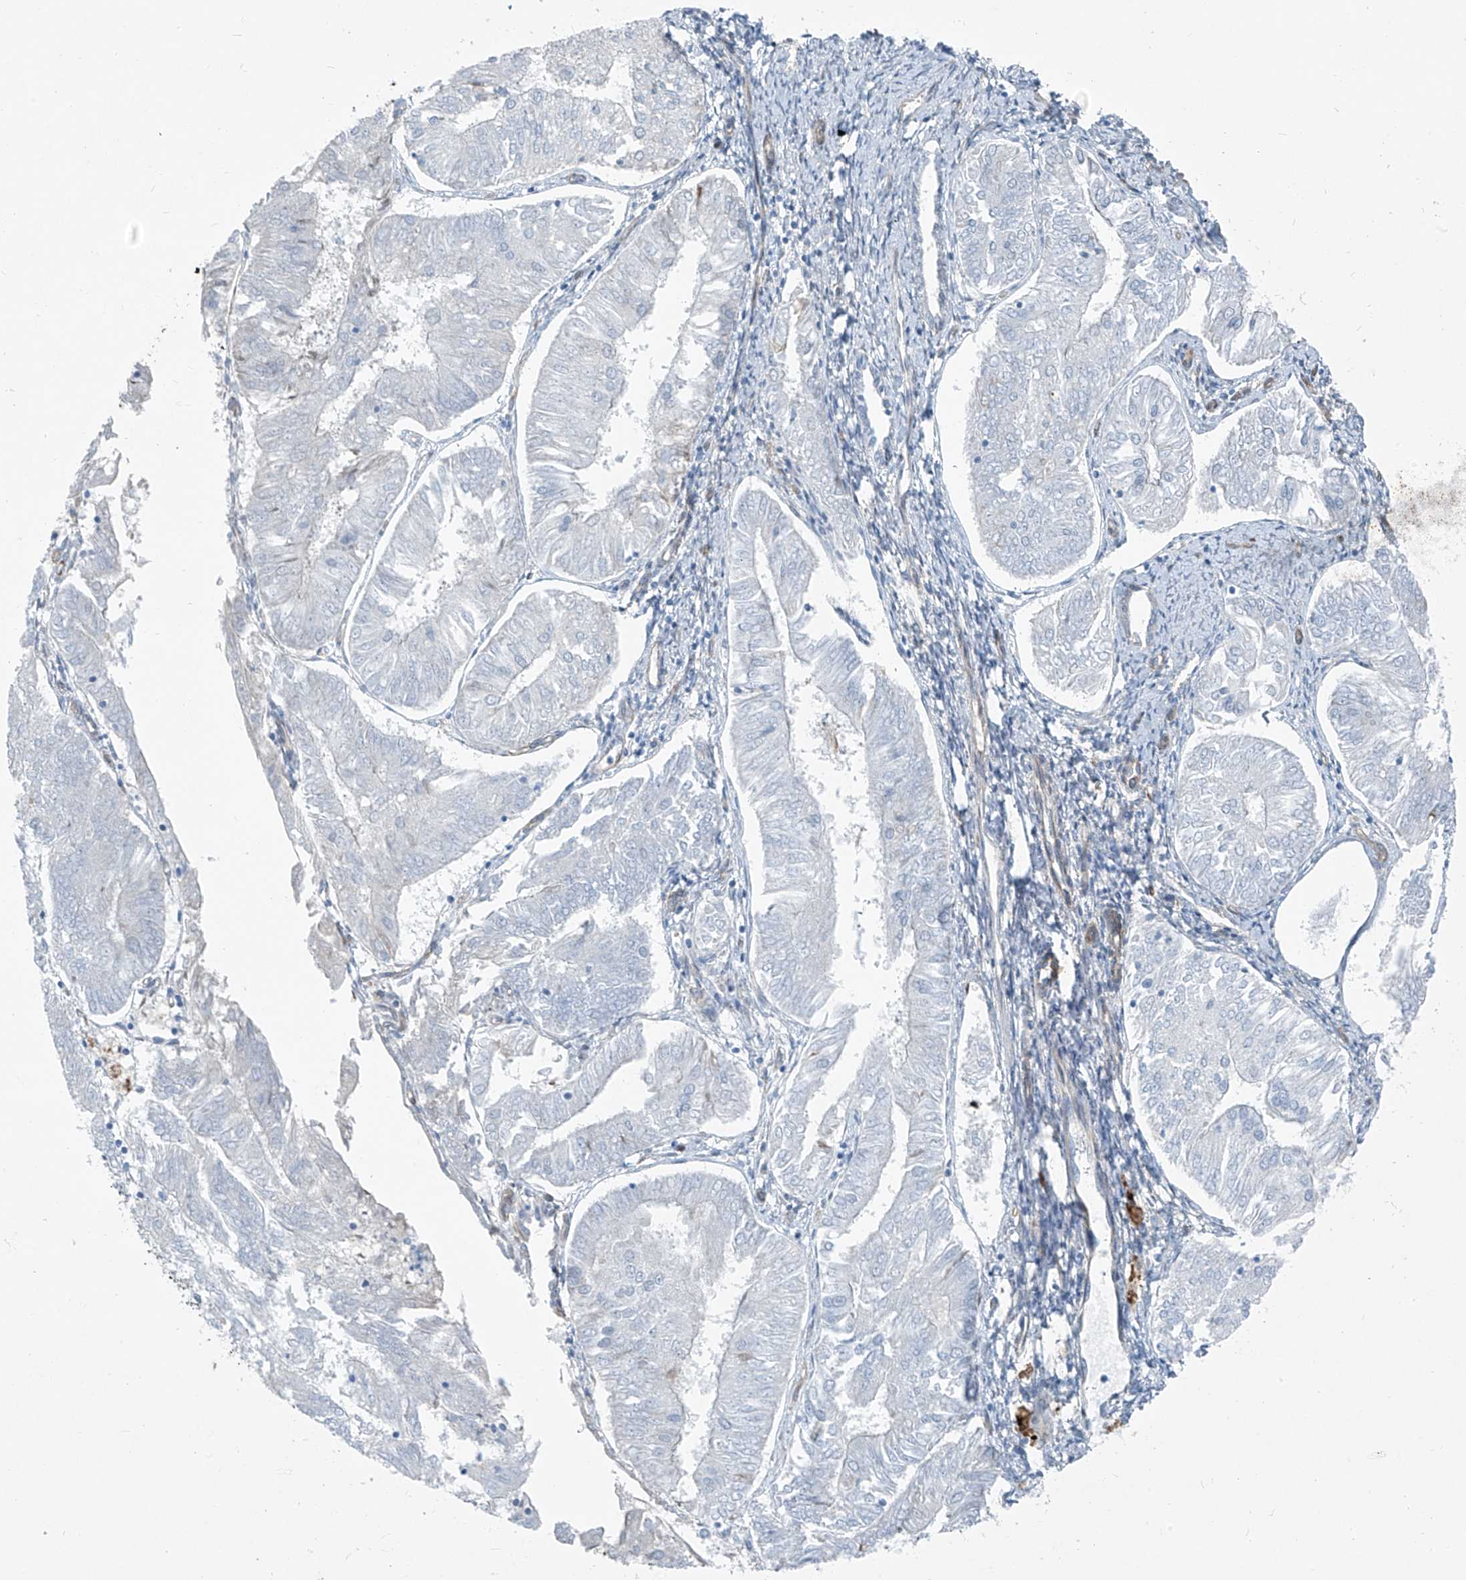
{"staining": {"intensity": "negative", "quantity": "none", "location": "none"}, "tissue": "endometrial cancer", "cell_type": "Tumor cells", "image_type": "cancer", "snomed": [{"axis": "morphology", "description": "Adenocarcinoma, NOS"}, {"axis": "topography", "description": "Endometrium"}], "caption": "DAB immunohistochemical staining of endometrial adenocarcinoma shows no significant staining in tumor cells.", "gene": "TNS2", "patient": {"sex": "female", "age": 58}}